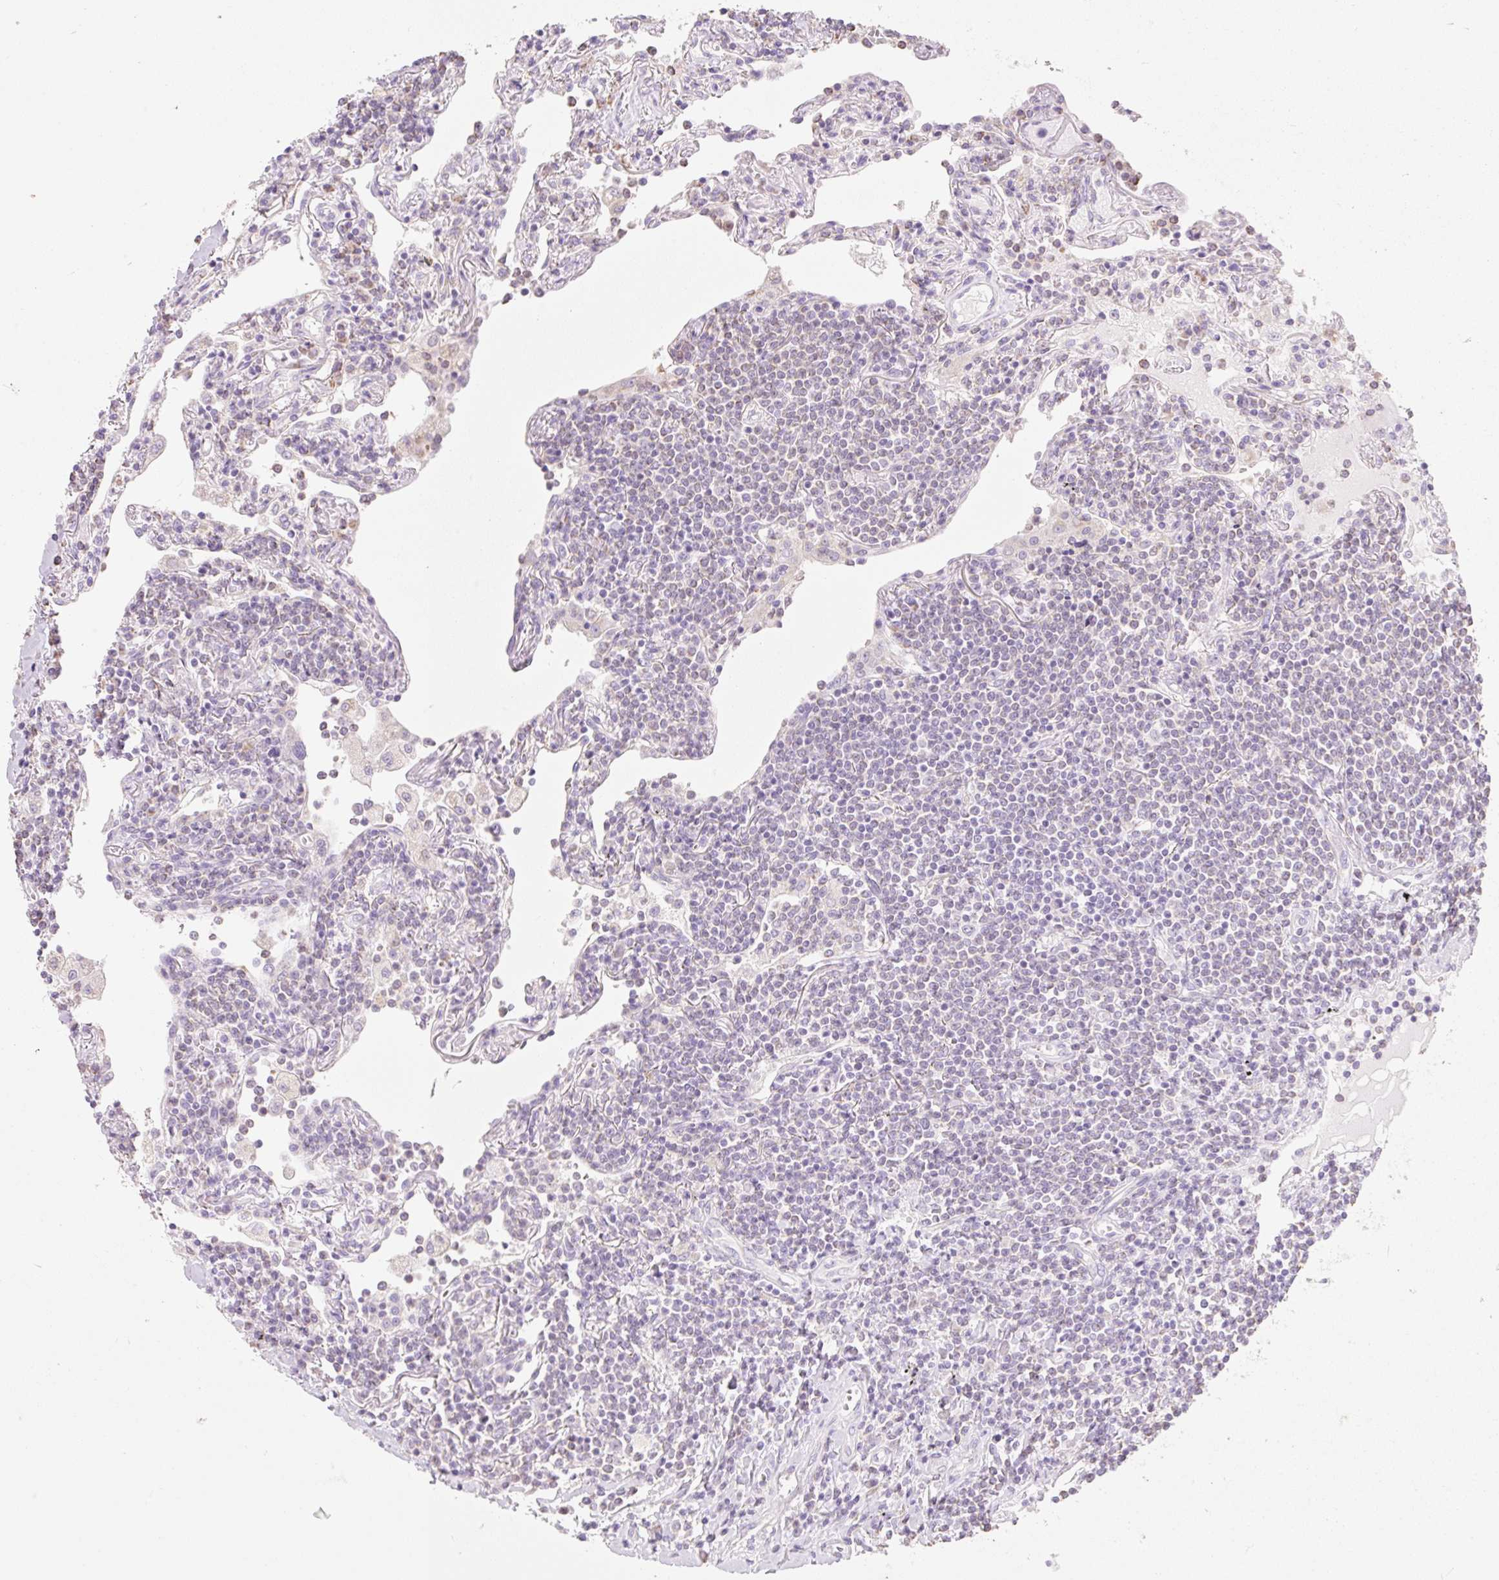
{"staining": {"intensity": "negative", "quantity": "none", "location": "none"}, "tissue": "lymphoma", "cell_type": "Tumor cells", "image_type": "cancer", "snomed": [{"axis": "morphology", "description": "Malignant lymphoma, non-Hodgkin's type, Low grade"}, {"axis": "topography", "description": "Lung"}], "caption": "DAB immunohistochemical staining of human lymphoma displays no significant positivity in tumor cells.", "gene": "DHX35", "patient": {"sex": "female", "age": 71}}